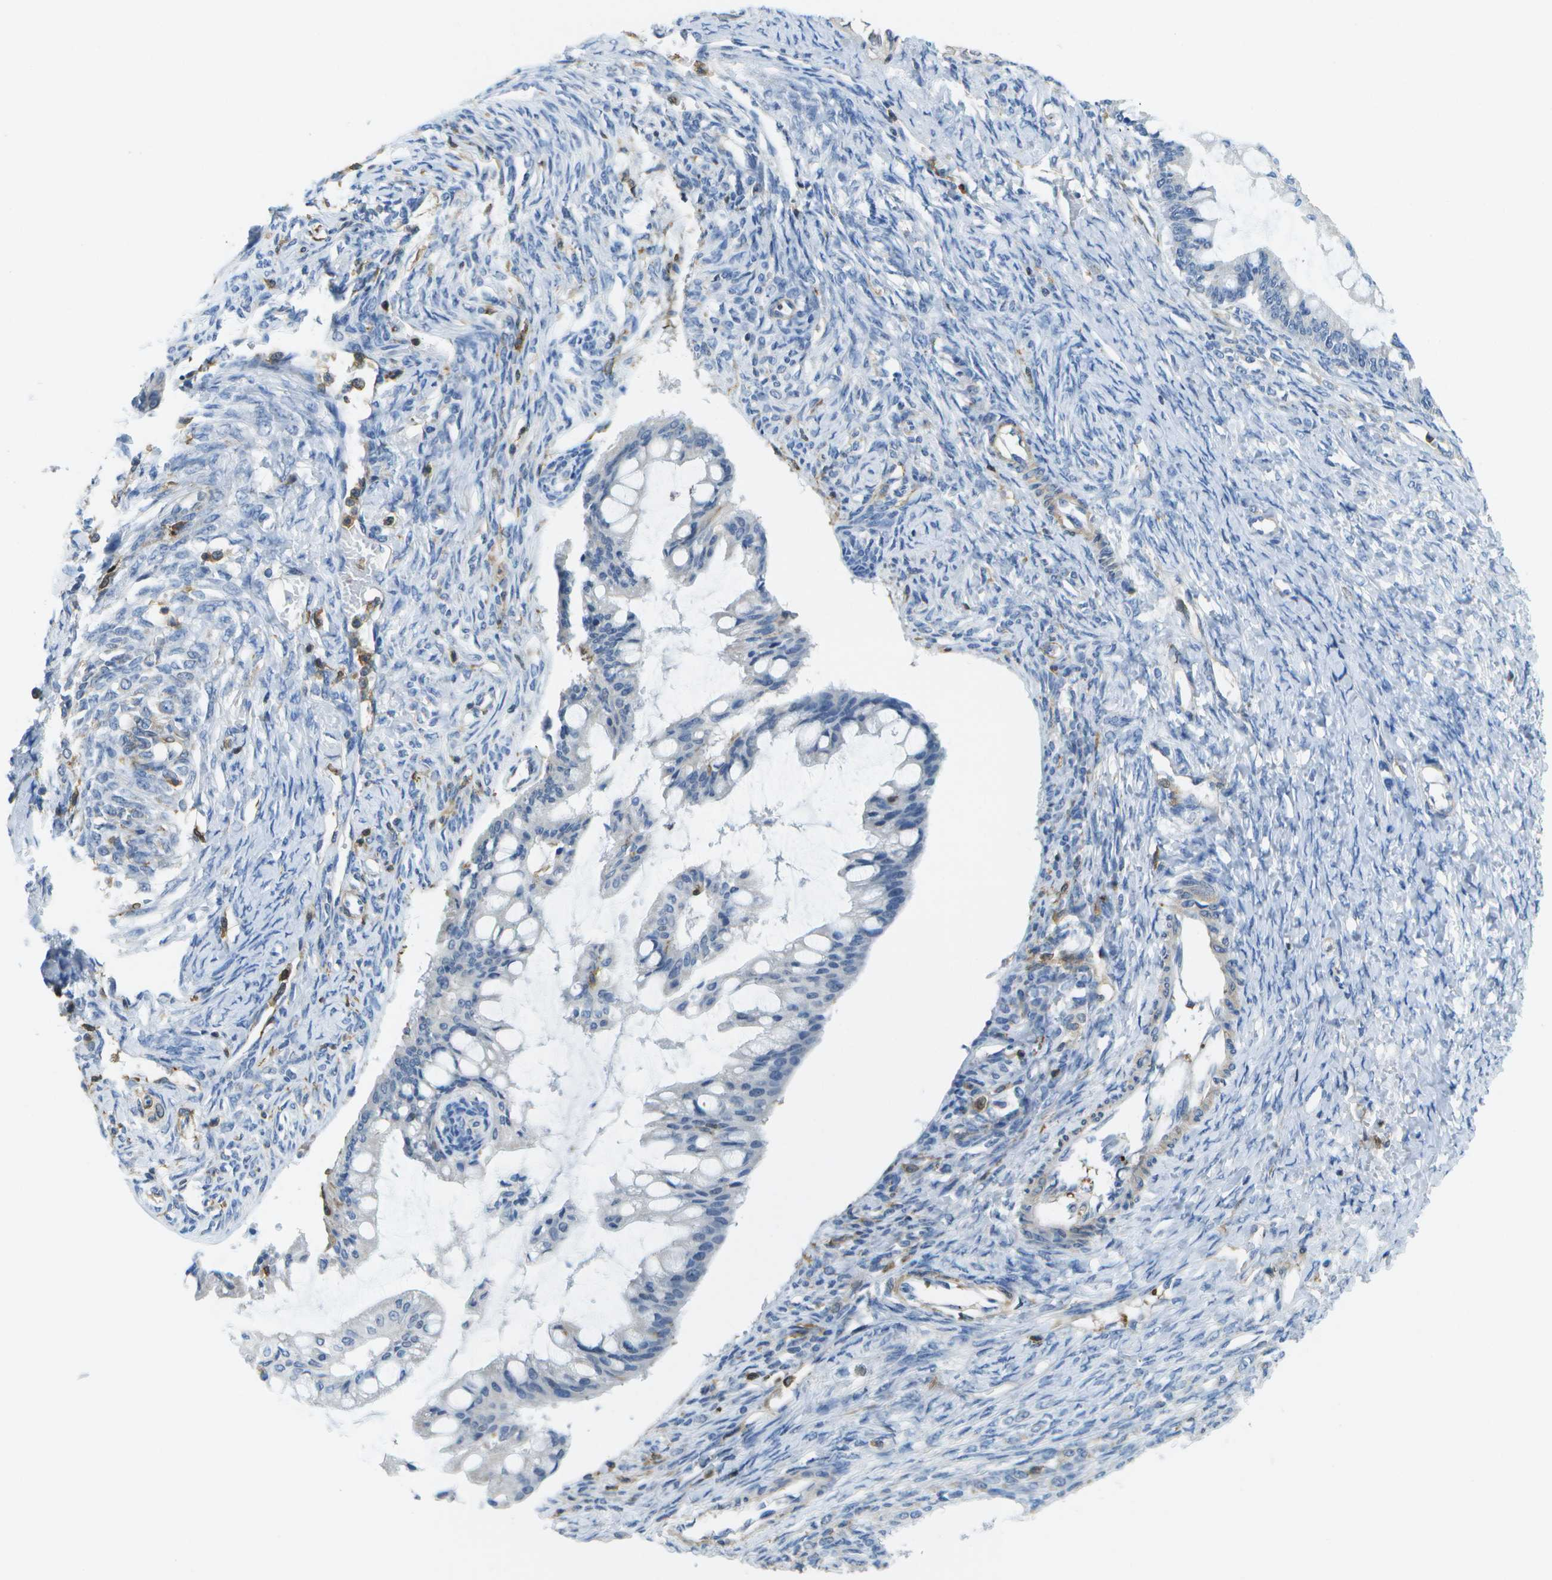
{"staining": {"intensity": "negative", "quantity": "none", "location": "none"}, "tissue": "ovarian cancer", "cell_type": "Tumor cells", "image_type": "cancer", "snomed": [{"axis": "morphology", "description": "Cystadenocarcinoma, mucinous, NOS"}, {"axis": "topography", "description": "Ovary"}], "caption": "A histopathology image of ovarian cancer stained for a protein displays no brown staining in tumor cells. (Immunohistochemistry, brightfield microscopy, high magnification).", "gene": "RCSD1", "patient": {"sex": "female", "age": 73}}